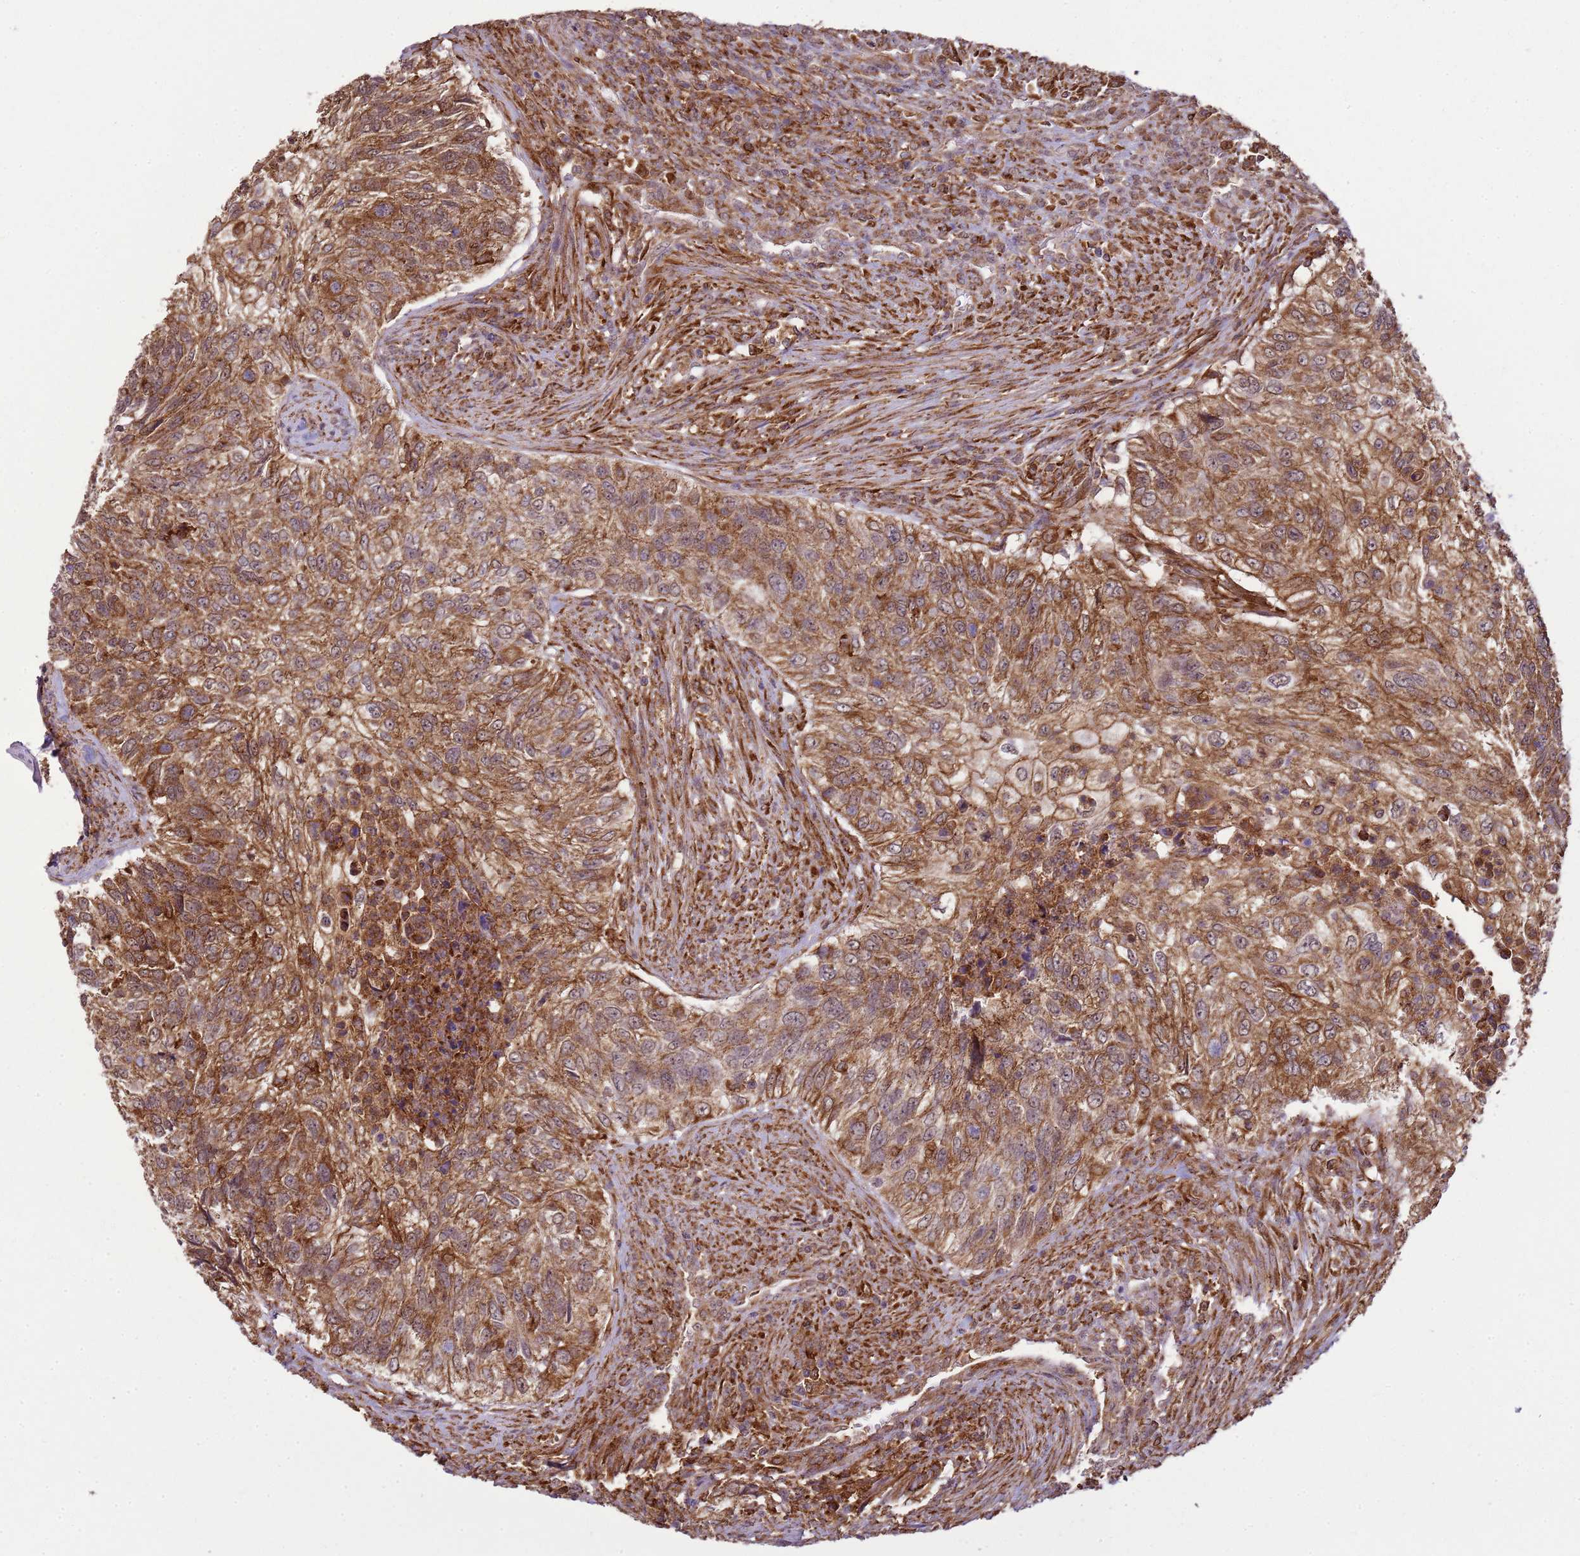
{"staining": {"intensity": "moderate", "quantity": ">75%", "location": "cytoplasmic/membranous"}, "tissue": "urothelial cancer", "cell_type": "Tumor cells", "image_type": "cancer", "snomed": [{"axis": "morphology", "description": "Urothelial carcinoma, High grade"}, {"axis": "topography", "description": "Urinary bladder"}], "caption": "High-grade urothelial carcinoma tissue demonstrates moderate cytoplasmic/membranous staining in about >75% of tumor cells, visualized by immunohistochemistry.", "gene": "GABRE", "patient": {"sex": "female", "age": 60}}